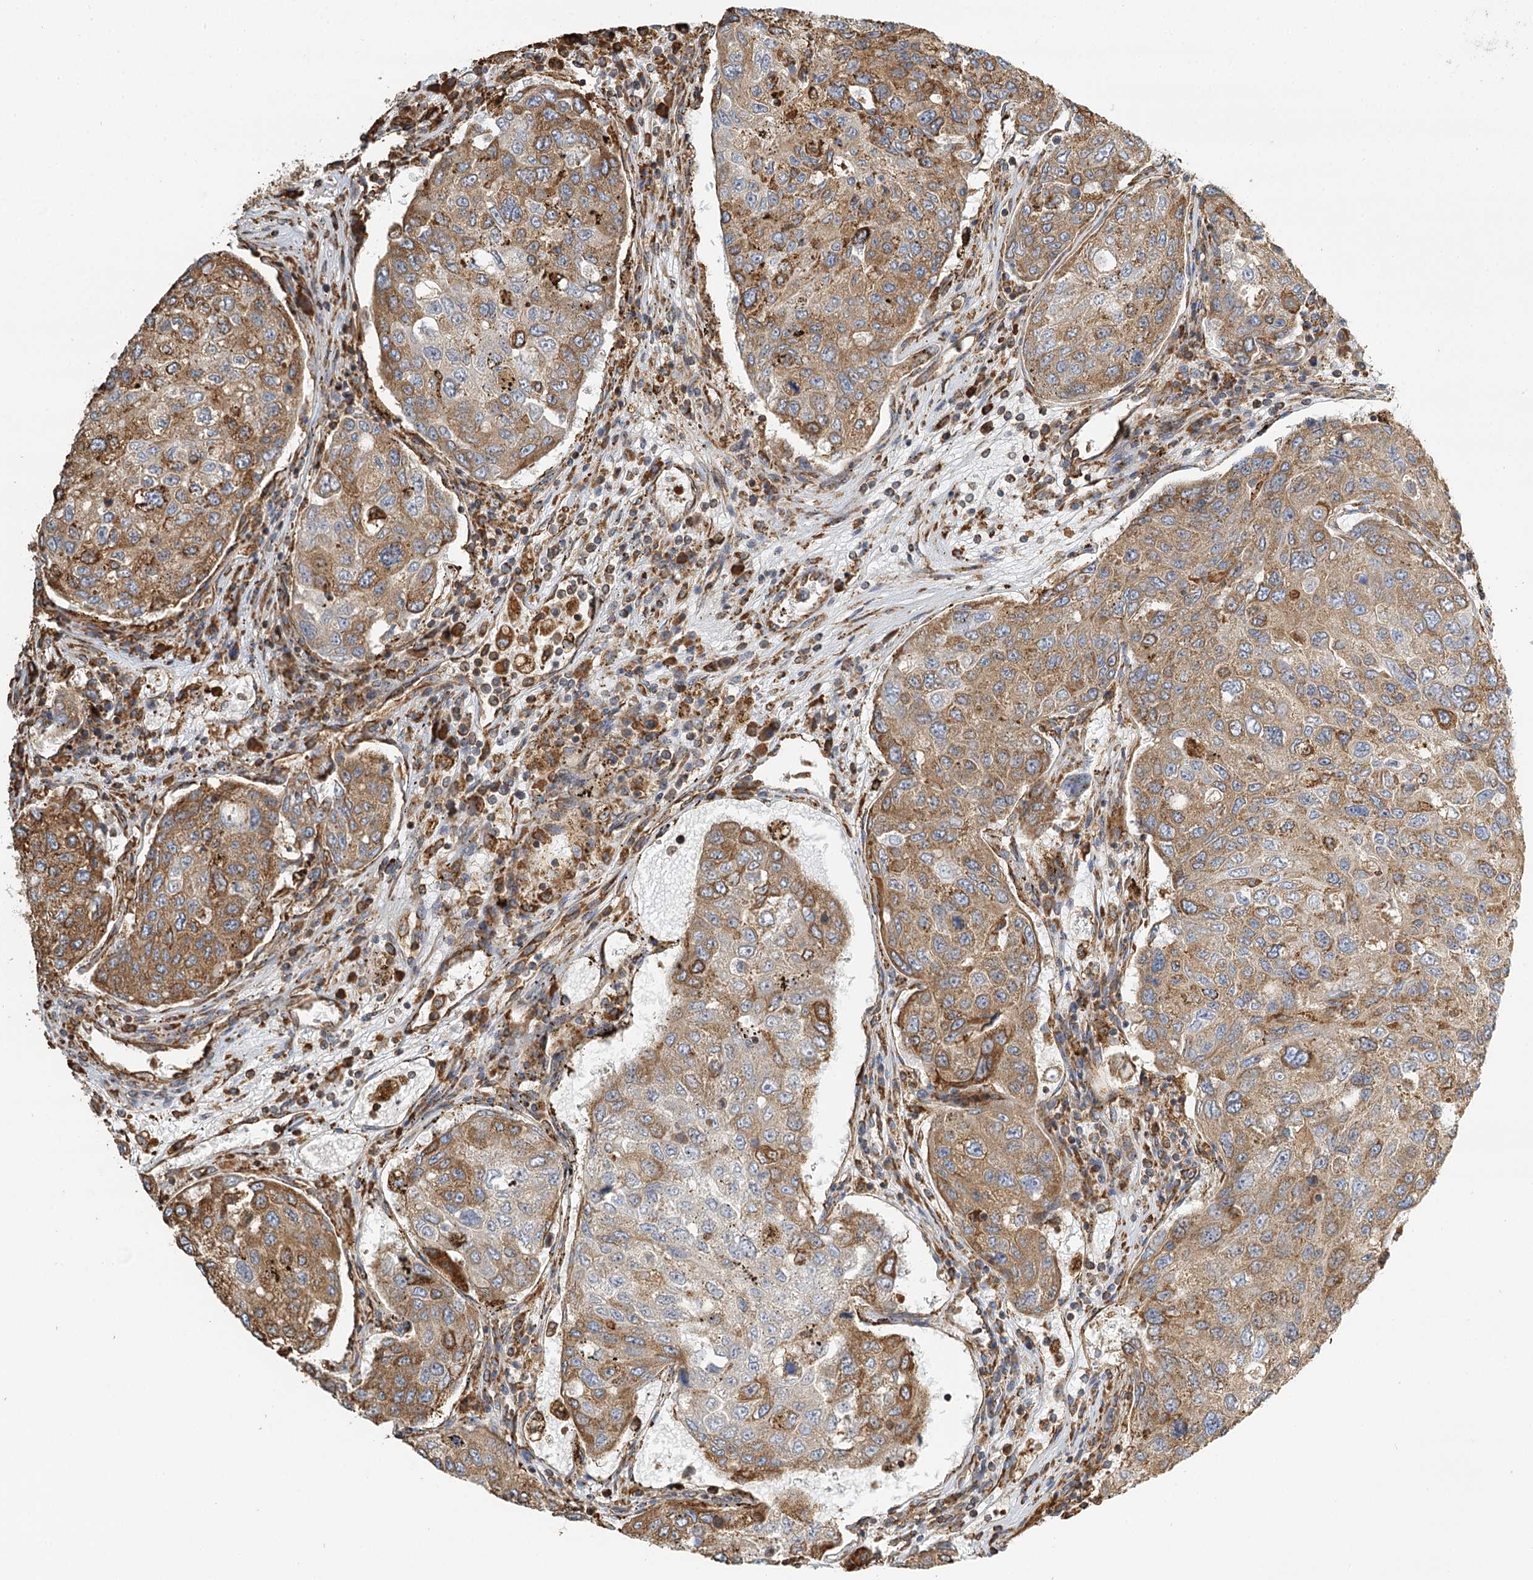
{"staining": {"intensity": "moderate", "quantity": ">75%", "location": "cytoplasmic/membranous"}, "tissue": "urothelial cancer", "cell_type": "Tumor cells", "image_type": "cancer", "snomed": [{"axis": "morphology", "description": "Urothelial carcinoma, High grade"}, {"axis": "topography", "description": "Lymph node"}, {"axis": "topography", "description": "Urinary bladder"}], "caption": "The photomicrograph shows a brown stain indicating the presence of a protein in the cytoplasmic/membranous of tumor cells in urothelial carcinoma (high-grade).", "gene": "TAS1R1", "patient": {"sex": "male", "age": 51}}